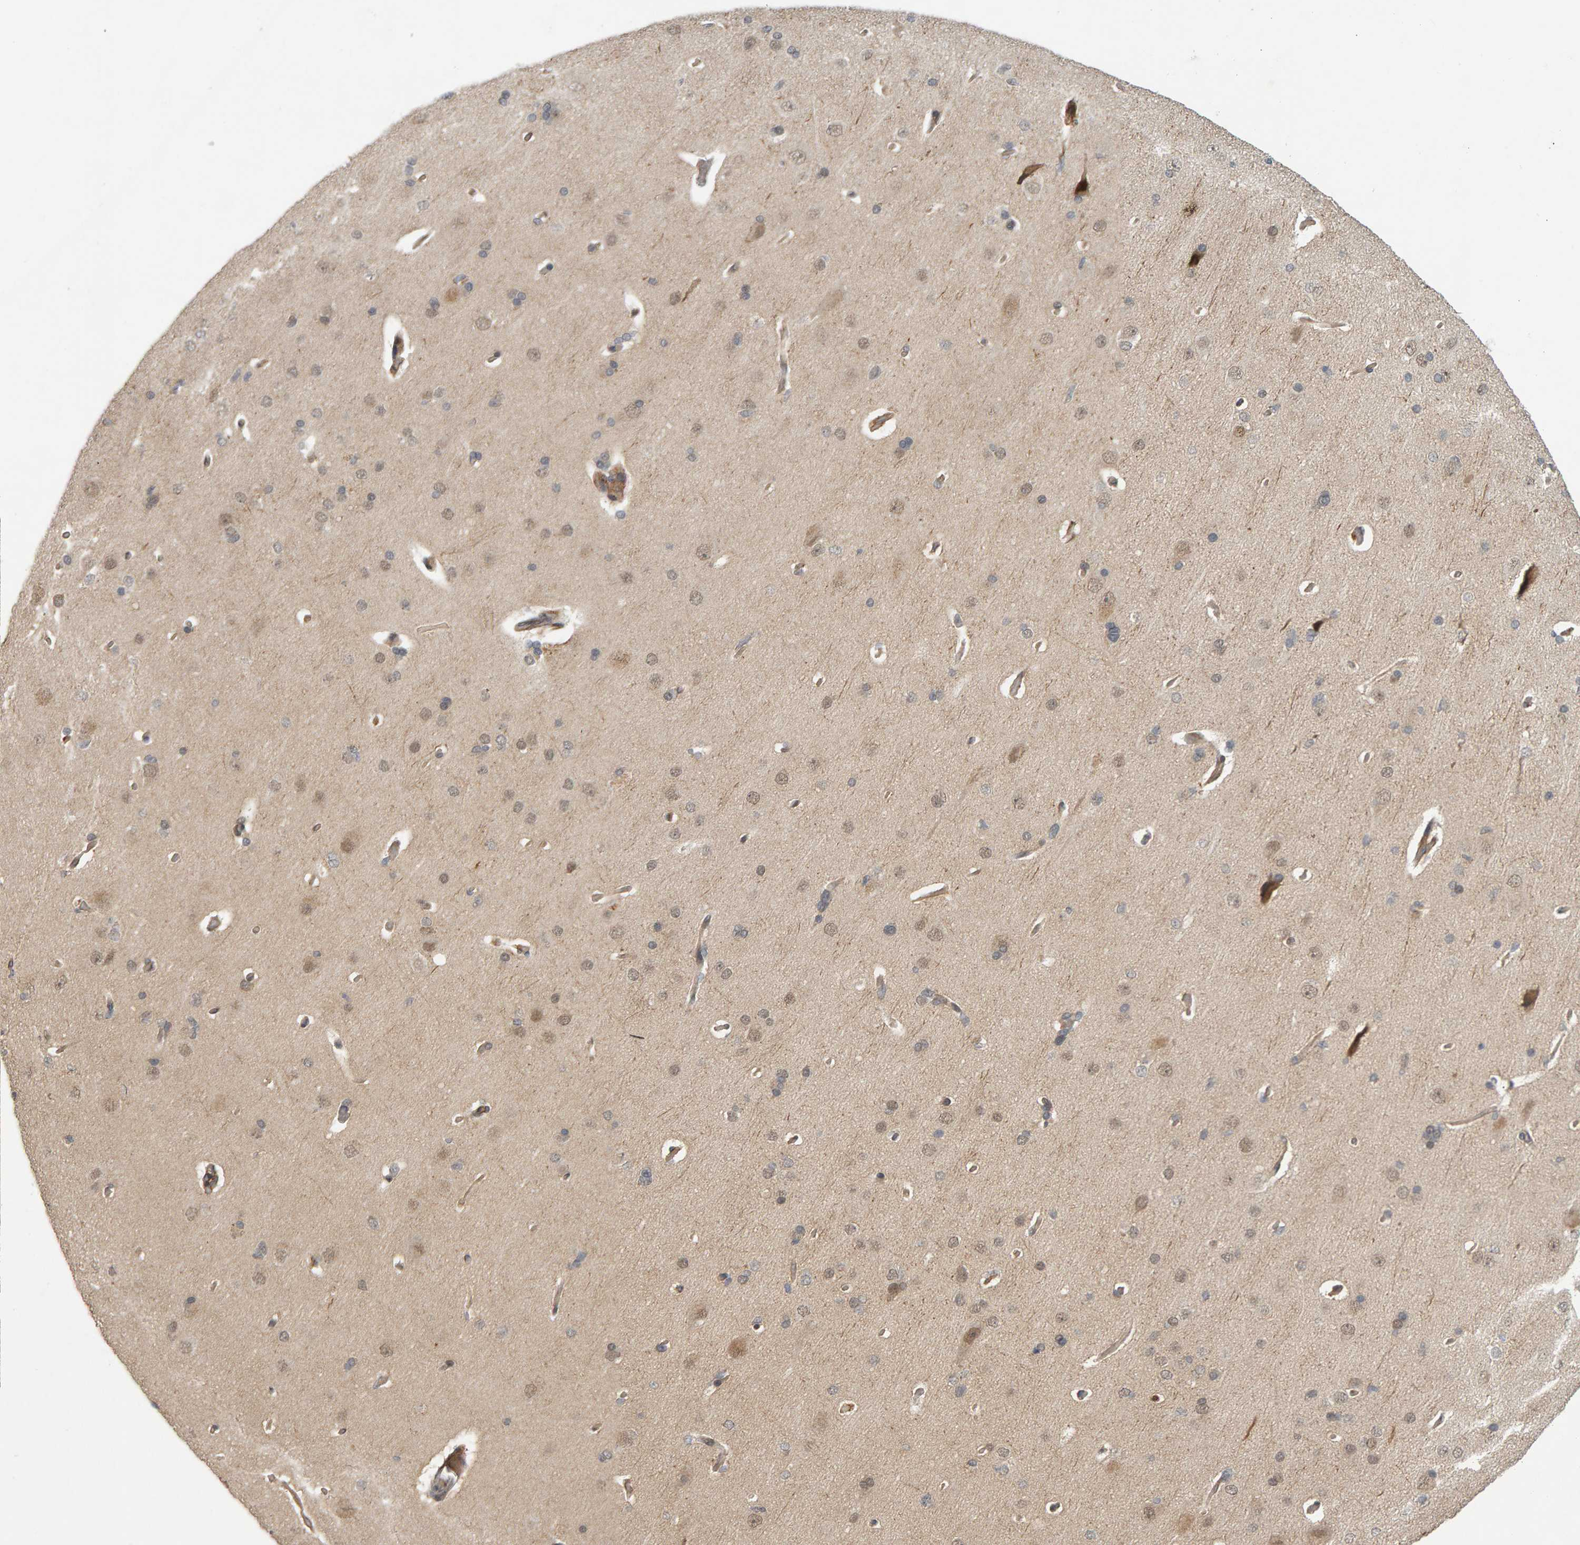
{"staining": {"intensity": "weak", "quantity": "25%-75%", "location": "cytoplasmic/membranous"}, "tissue": "cerebral cortex", "cell_type": "Endothelial cells", "image_type": "normal", "snomed": [{"axis": "morphology", "description": "Normal tissue, NOS"}, {"axis": "topography", "description": "Cerebral cortex"}], "caption": "High-magnification brightfield microscopy of benign cerebral cortex stained with DAB (3,3'-diaminobenzidine) (brown) and counterstained with hematoxylin (blue). endothelial cells exhibit weak cytoplasmic/membranous staining is appreciated in about25%-75% of cells.", "gene": "CDCA5", "patient": {"sex": "male", "age": 62}}